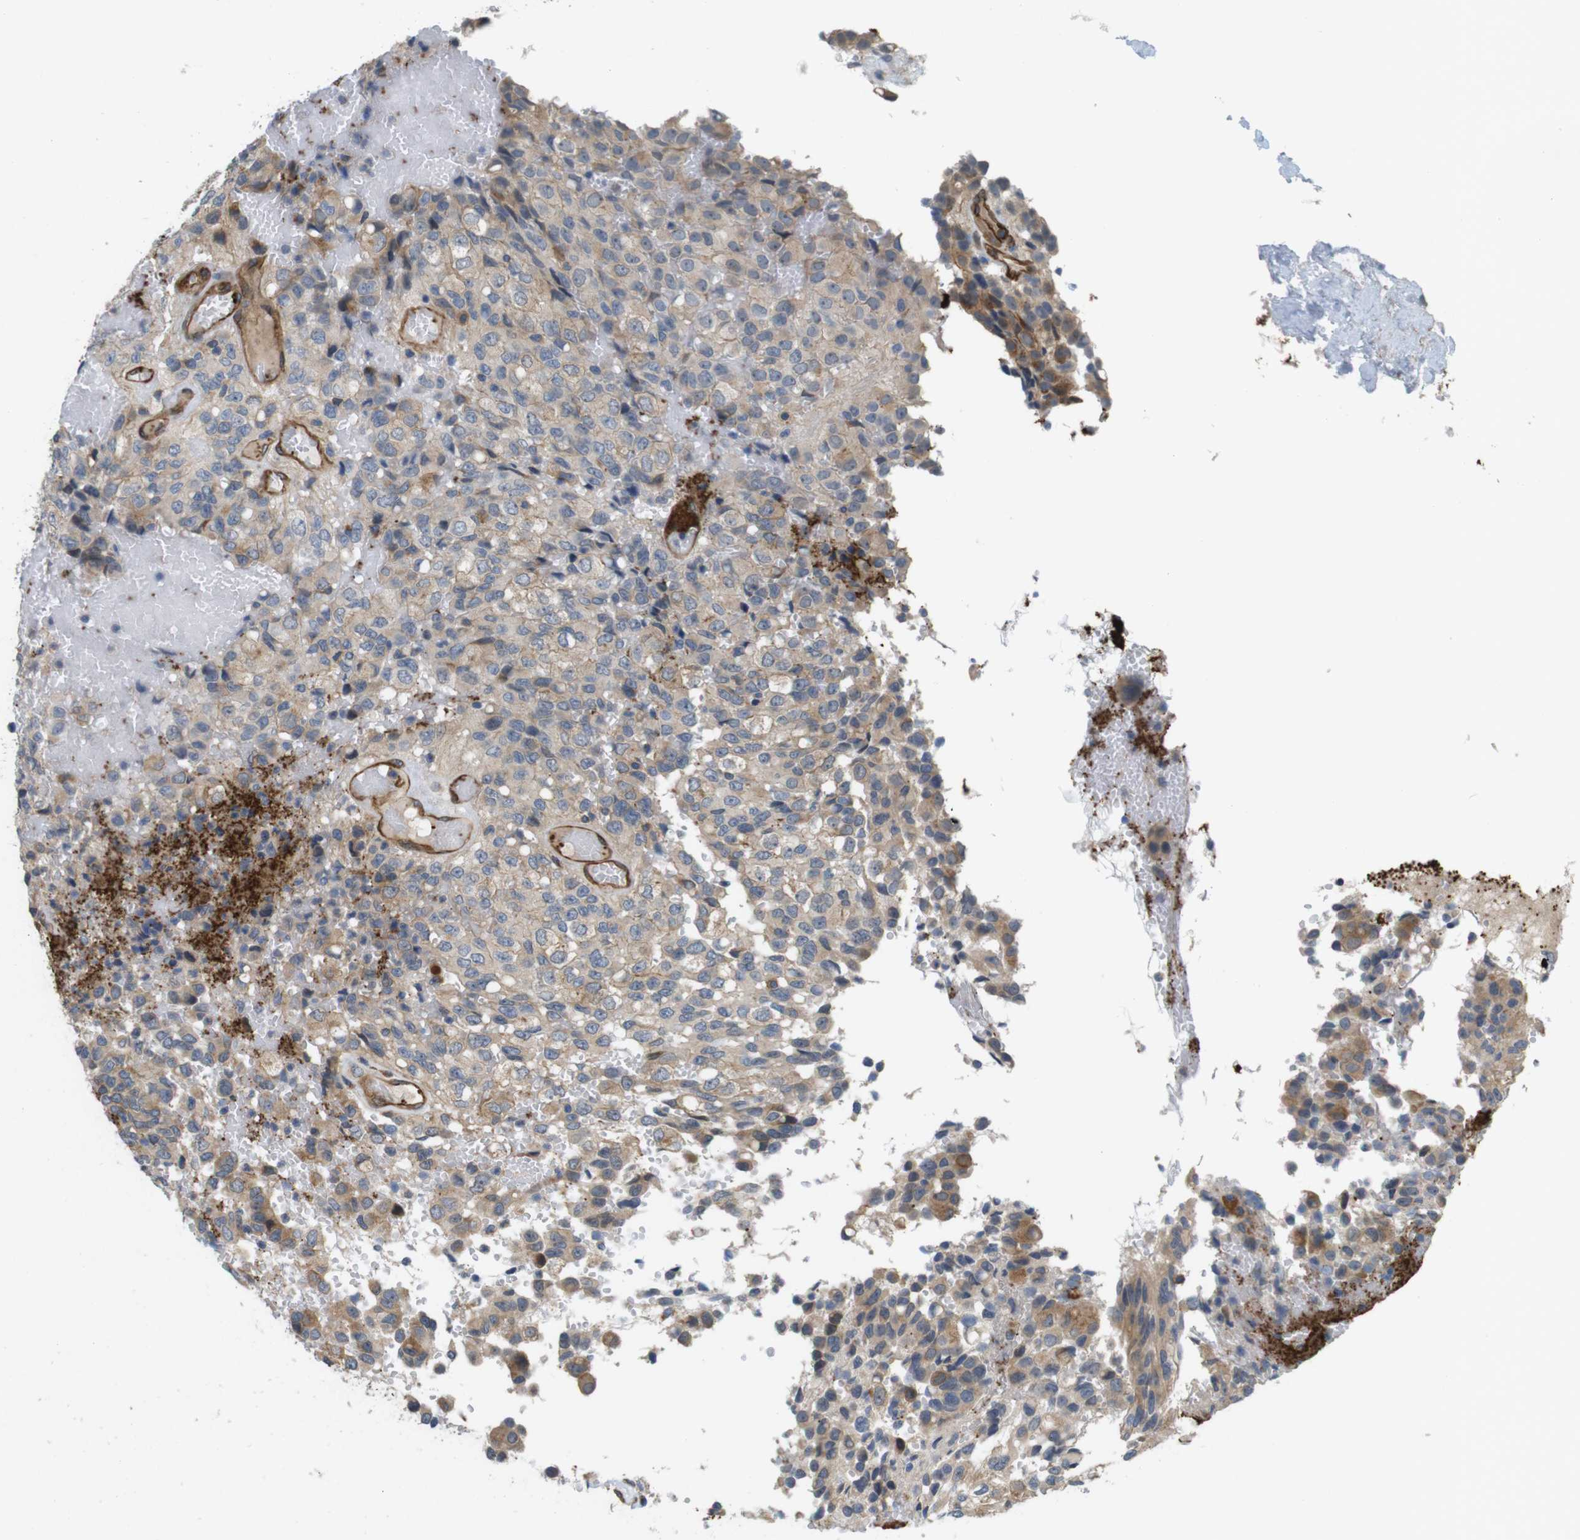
{"staining": {"intensity": "weak", "quantity": ">75%", "location": "cytoplasmic/membranous"}, "tissue": "glioma", "cell_type": "Tumor cells", "image_type": "cancer", "snomed": [{"axis": "morphology", "description": "Glioma, malignant, High grade"}, {"axis": "topography", "description": "Brain"}], "caption": "Brown immunohistochemical staining in malignant high-grade glioma reveals weak cytoplasmic/membranous positivity in approximately >75% of tumor cells.", "gene": "BVES", "patient": {"sex": "male", "age": 32}}